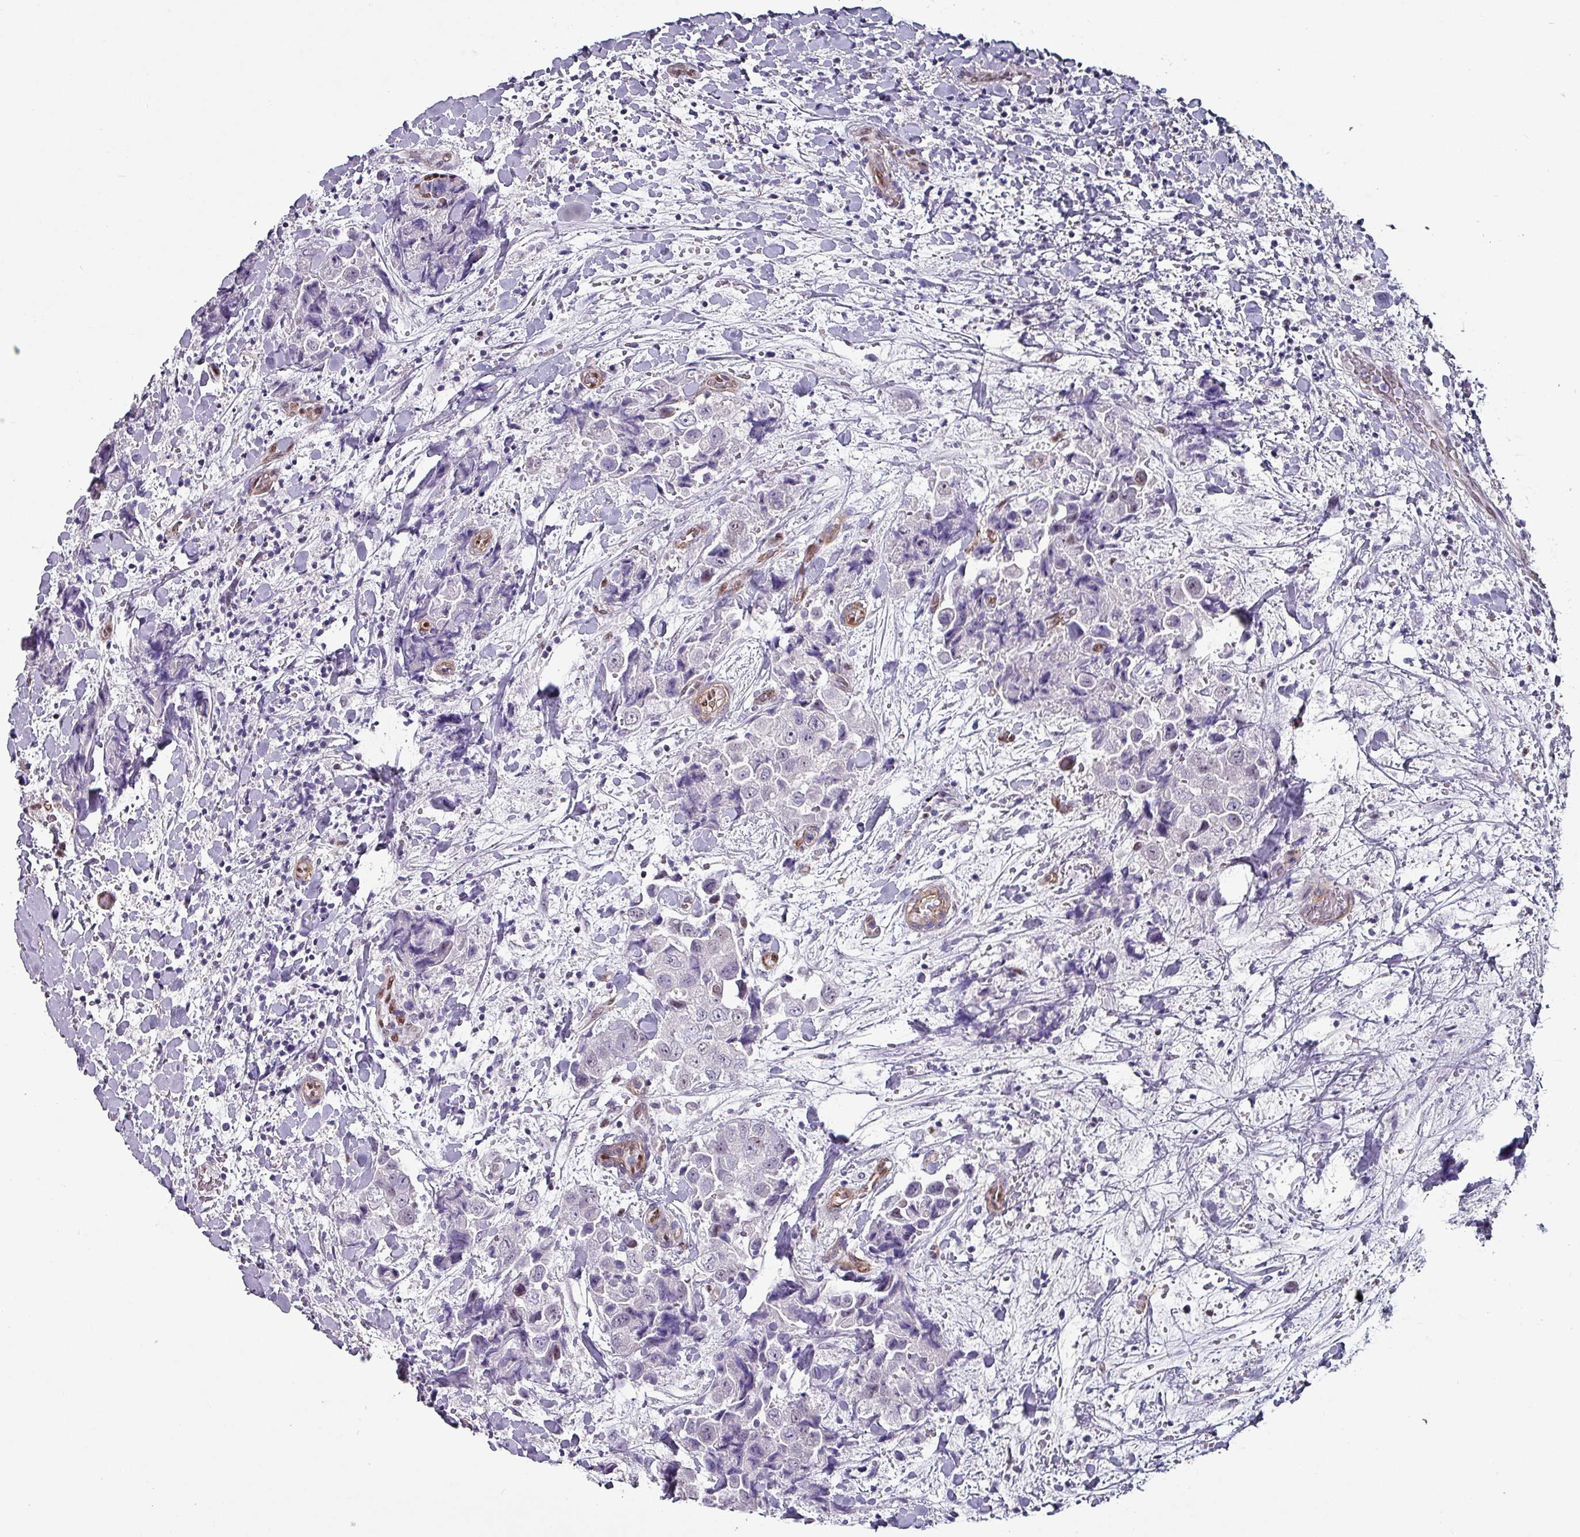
{"staining": {"intensity": "negative", "quantity": "none", "location": "none"}, "tissue": "breast cancer", "cell_type": "Tumor cells", "image_type": "cancer", "snomed": [{"axis": "morphology", "description": "Normal tissue, NOS"}, {"axis": "morphology", "description": "Duct carcinoma"}, {"axis": "topography", "description": "Breast"}], "caption": "High magnification brightfield microscopy of breast cancer (intraductal carcinoma) stained with DAB (brown) and counterstained with hematoxylin (blue): tumor cells show no significant positivity.", "gene": "ZNF816-ZNF321P", "patient": {"sex": "female", "age": 62}}